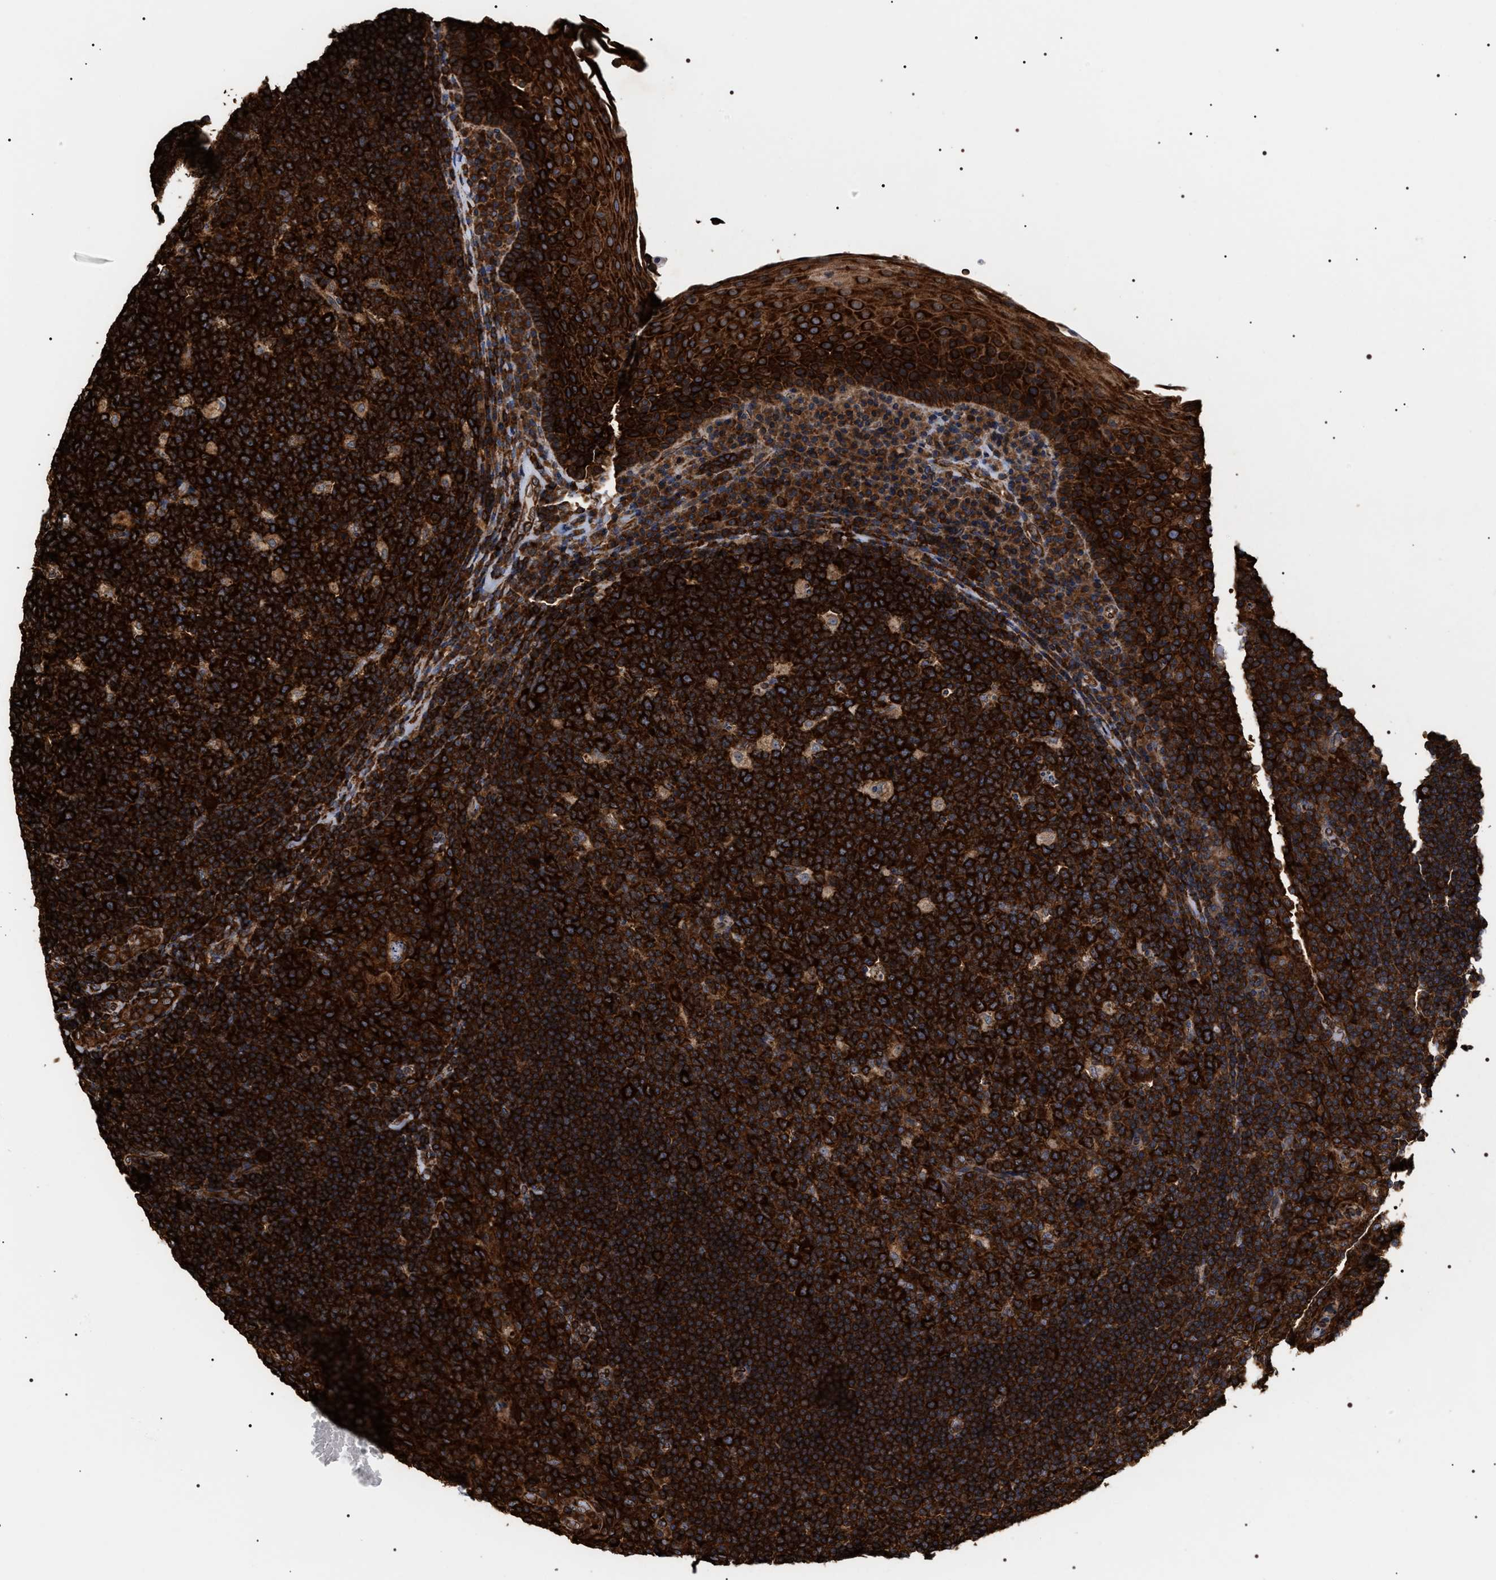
{"staining": {"intensity": "strong", "quantity": ">75%", "location": "cytoplasmic/membranous"}, "tissue": "tonsil", "cell_type": "Germinal center cells", "image_type": "normal", "snomed": [{"axis": "morphology", "description": "Normal tissue, NOS"}, {"axis": "topography", "description": "Tonsil"}], "caption": "Immunohistochemistry (IHC) micrograph of normal tonsil stained for a protein (brown), which reveals high levels of strong cytoplasmic/membranous staining in approximately >75% of germinal center cells.", "gene": "SERBP1", "patient": {"sex": "male", "age": 17}}